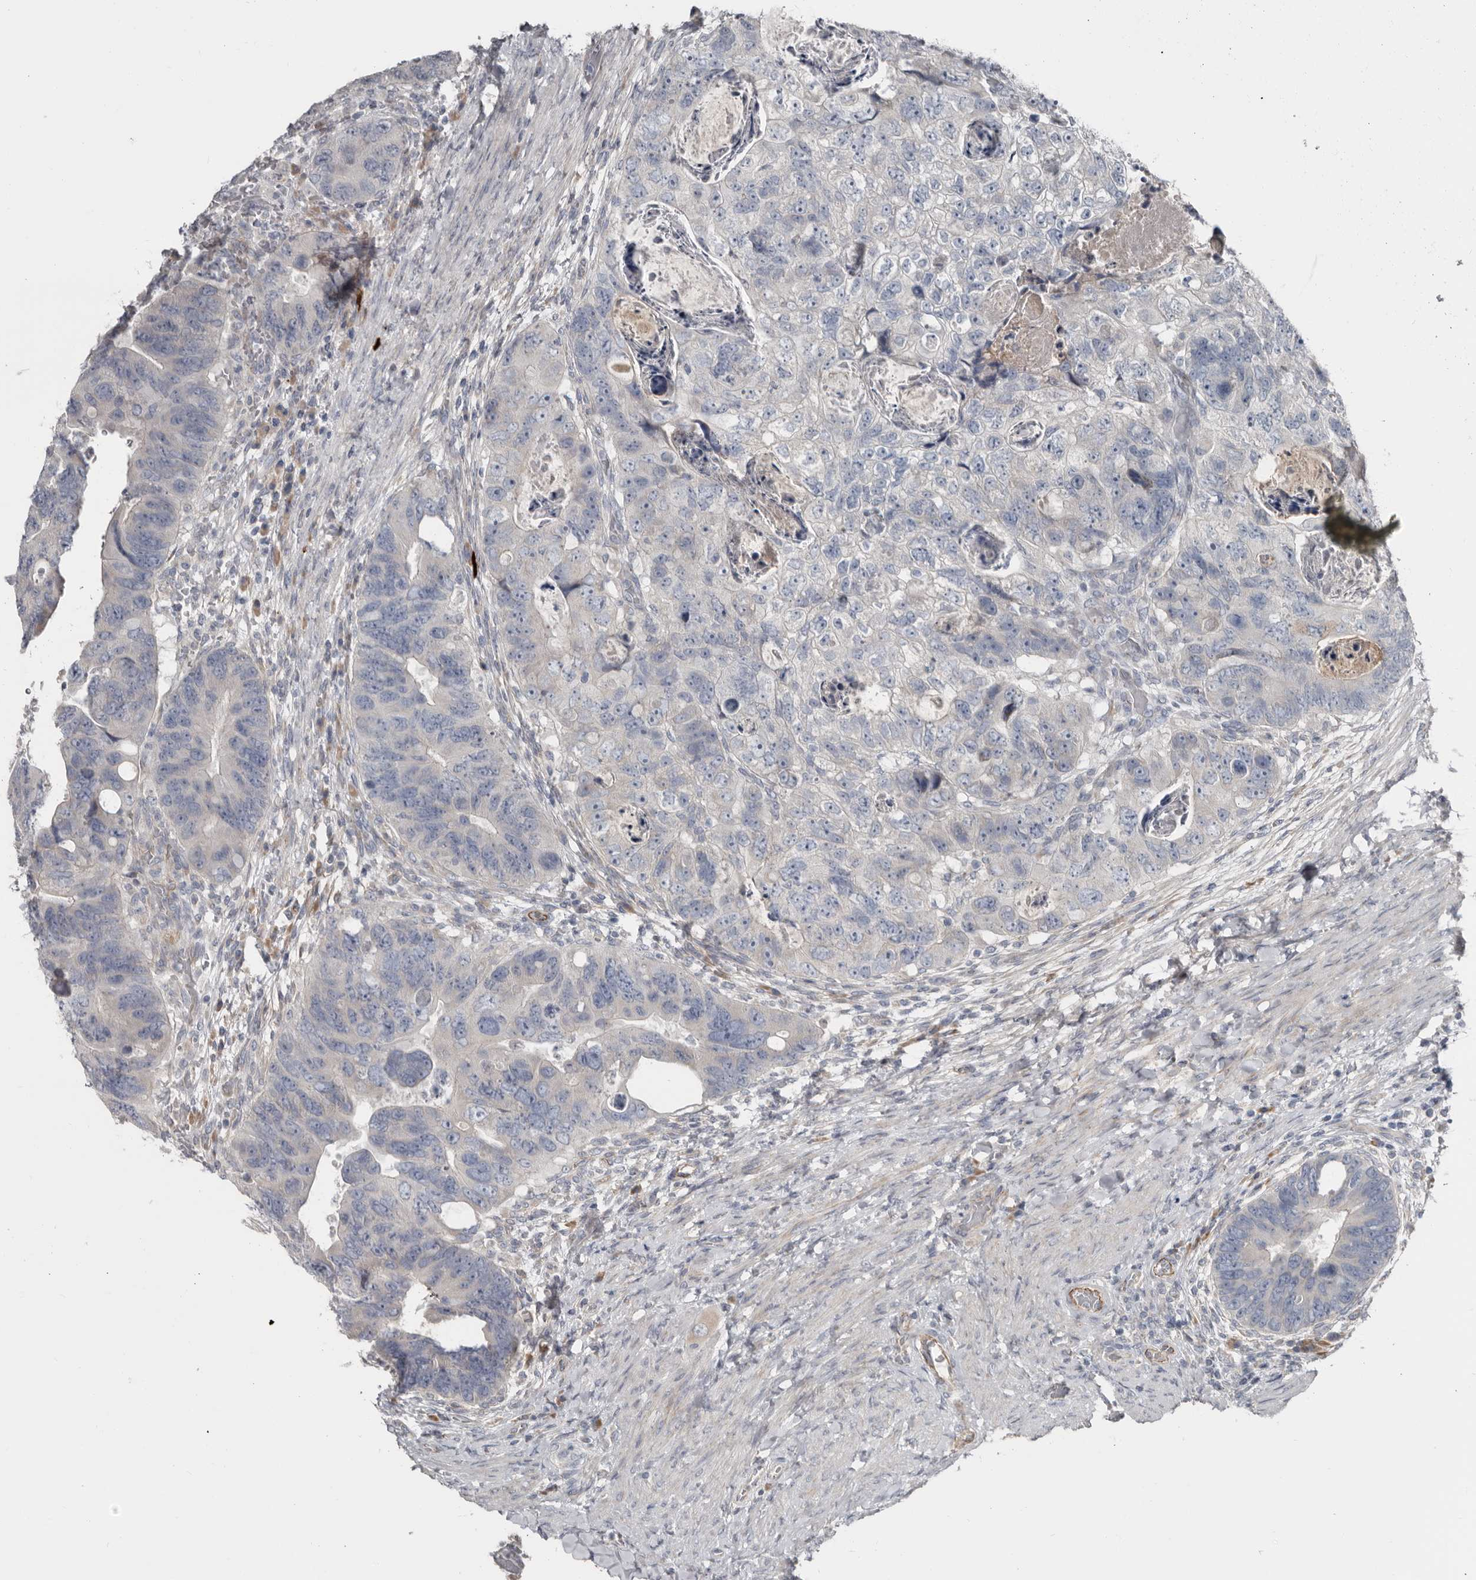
{"staining": {"intensity": "negative", "quantity": "none", "location": "none"}, "tissue": "colorectal cancer", "cell_type": "Tumor cells", "image_type": "cancer", "snomed": [{"axis": "morphology", "description": "Adenocarcinoma, NOS"}, {"axis": "topography", "description": "Rectum"}], "caption": "High power microscopy histopathology image of an immunohistochemistry (IHC) micrograph of colorectal adenocarcinoma, revealing no significant staining in tumor cells. The staining was performed using DAB to visualize the protein expression in brown, while the nuclei were stained in blue with hematoxylin (Magnification: 20x).", "gene": "ZNF114", "patient": {"sex": "male", "age": 59}}